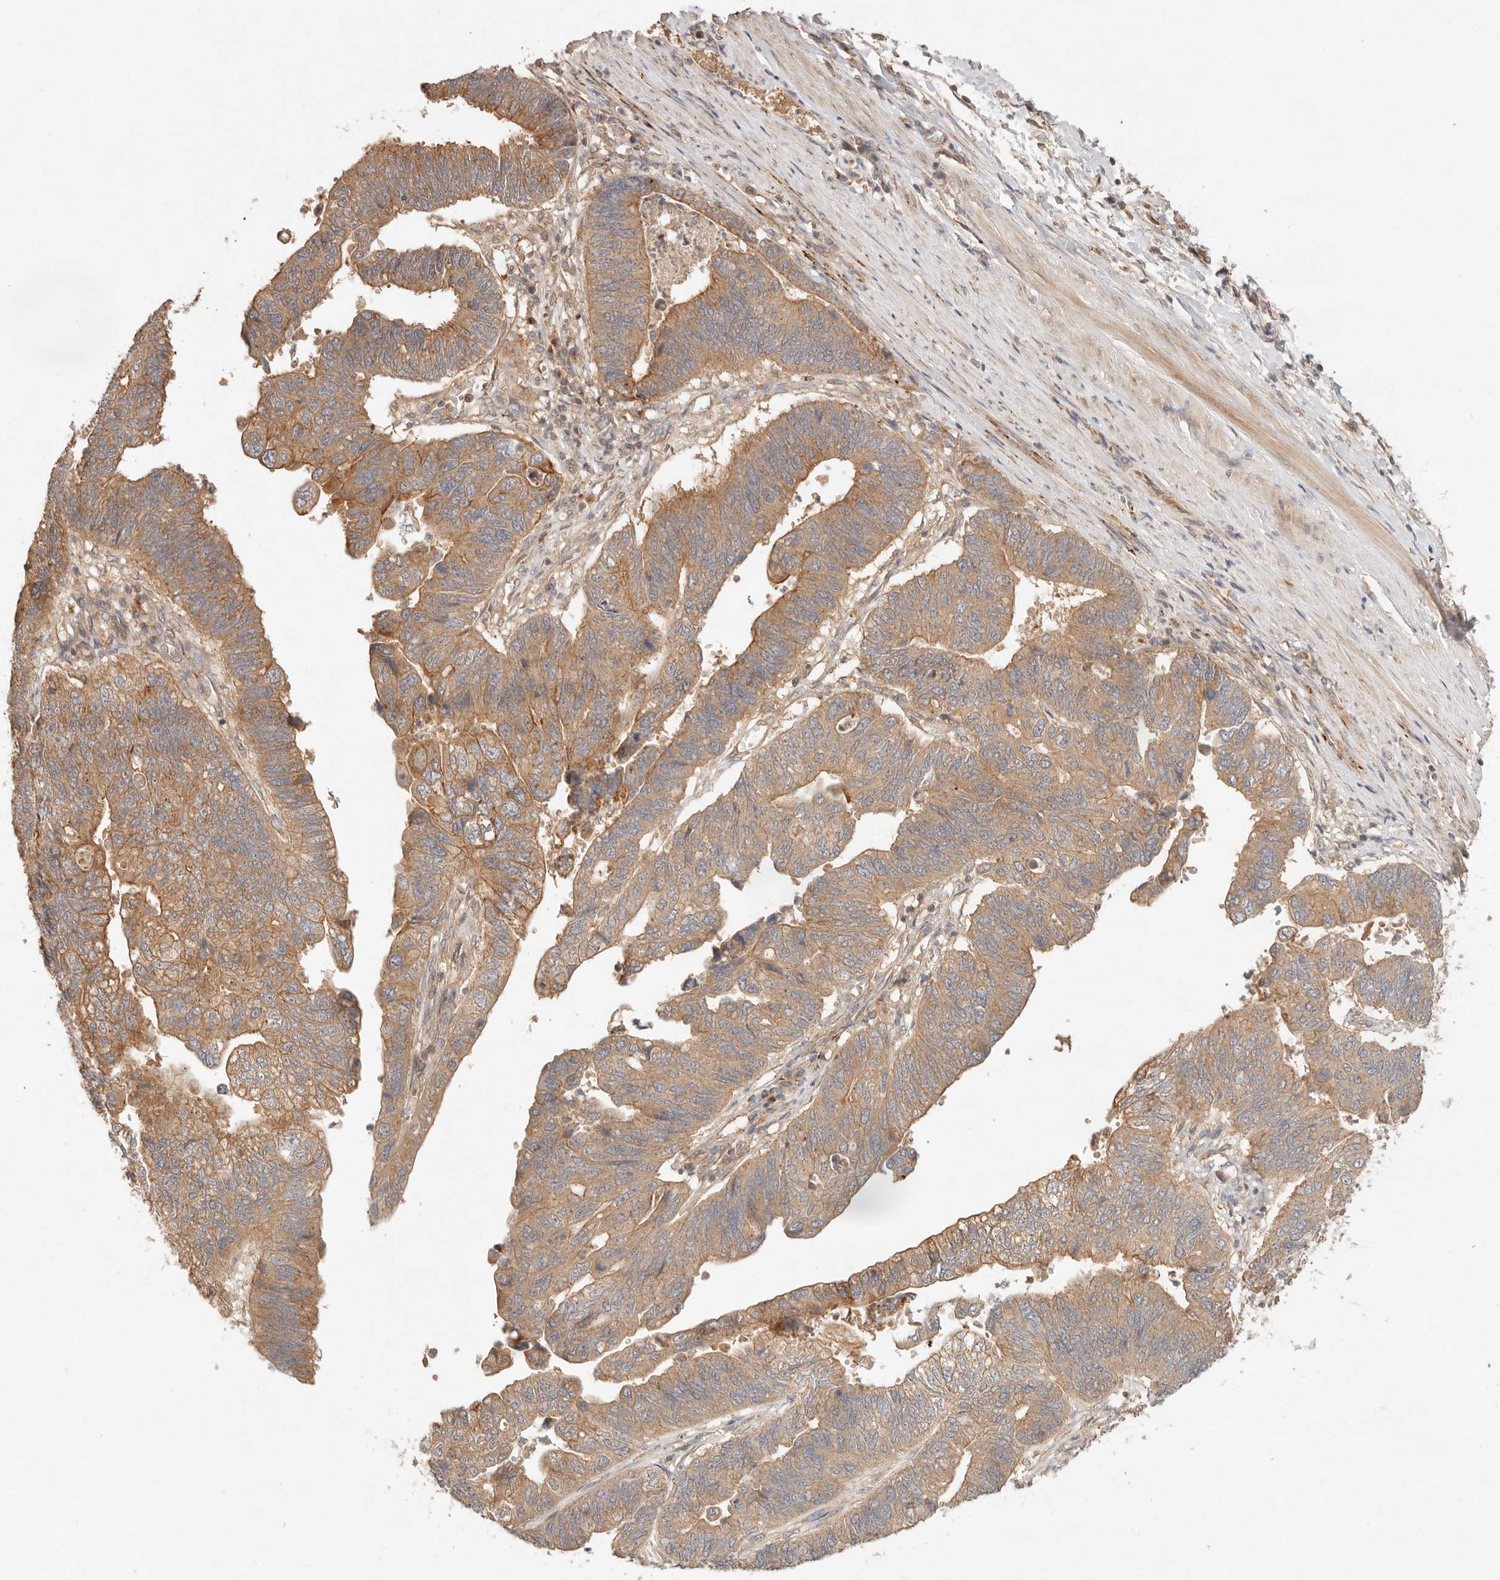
{"staining": {"intensity": "moderate", "quantity": ">75%", "location": "cytoplasmic/membranous"}, "tissue": "stomach cancer", "cell_type": "Tumor cells", "image_type": "cancer", "snomed": [{"axis": "morphology", "description": "Adenocarcinoma, NOS"}, {"axis": "topography", "description": "Stomach"}], "caption": "A micrograph showing moderate cytoplasmic/membranous positivity in about >75% of tumor cells in stomach cancer (adenocarcinoma), as visualized by brown immunohistochemical staining.", "gene": "HECTD3", "patient": {"sex": "male", "age": 59}}